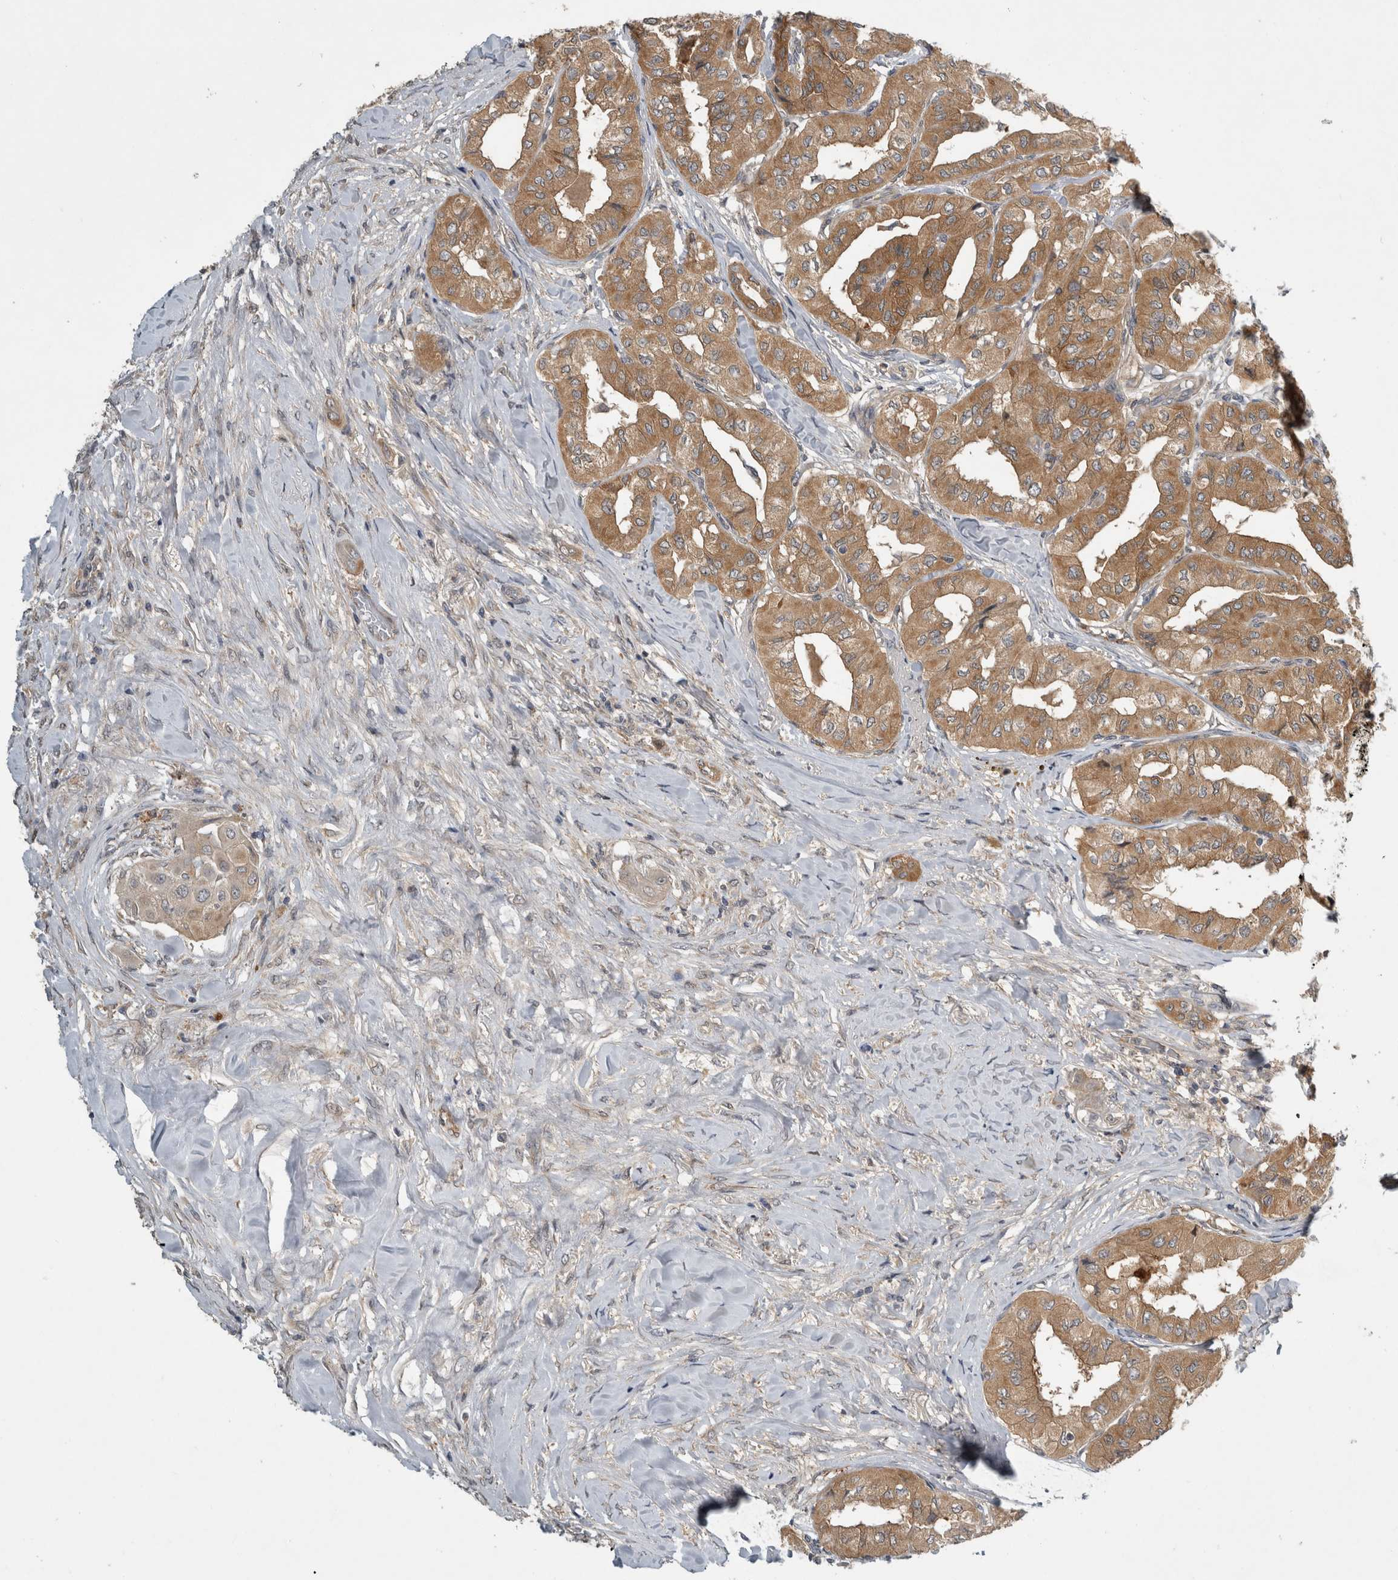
{"staining": {"intensity": "moderate", "quantity": ">75%", "location": "cytoplasmic/membranous"}, "tissue": "thyroid cancer", "cell_type": "Tumor cells", "image_type": "cancer", "snomed": [{"axis": "morphology", "description": "Papillary adenocarcinoma, NOS"}, {"axis": "topography", "description": "Thyroid gland"}], "caption": "Human papillary adenocarcinoma (thyroid) stained for a protein (brown) demonstrates moderate cytoplasmic/membranous positive positivity in approximately >75% of tumor cells.", "gene": "TRMT61B", "patient": {"sex": "female", "age": 59}}